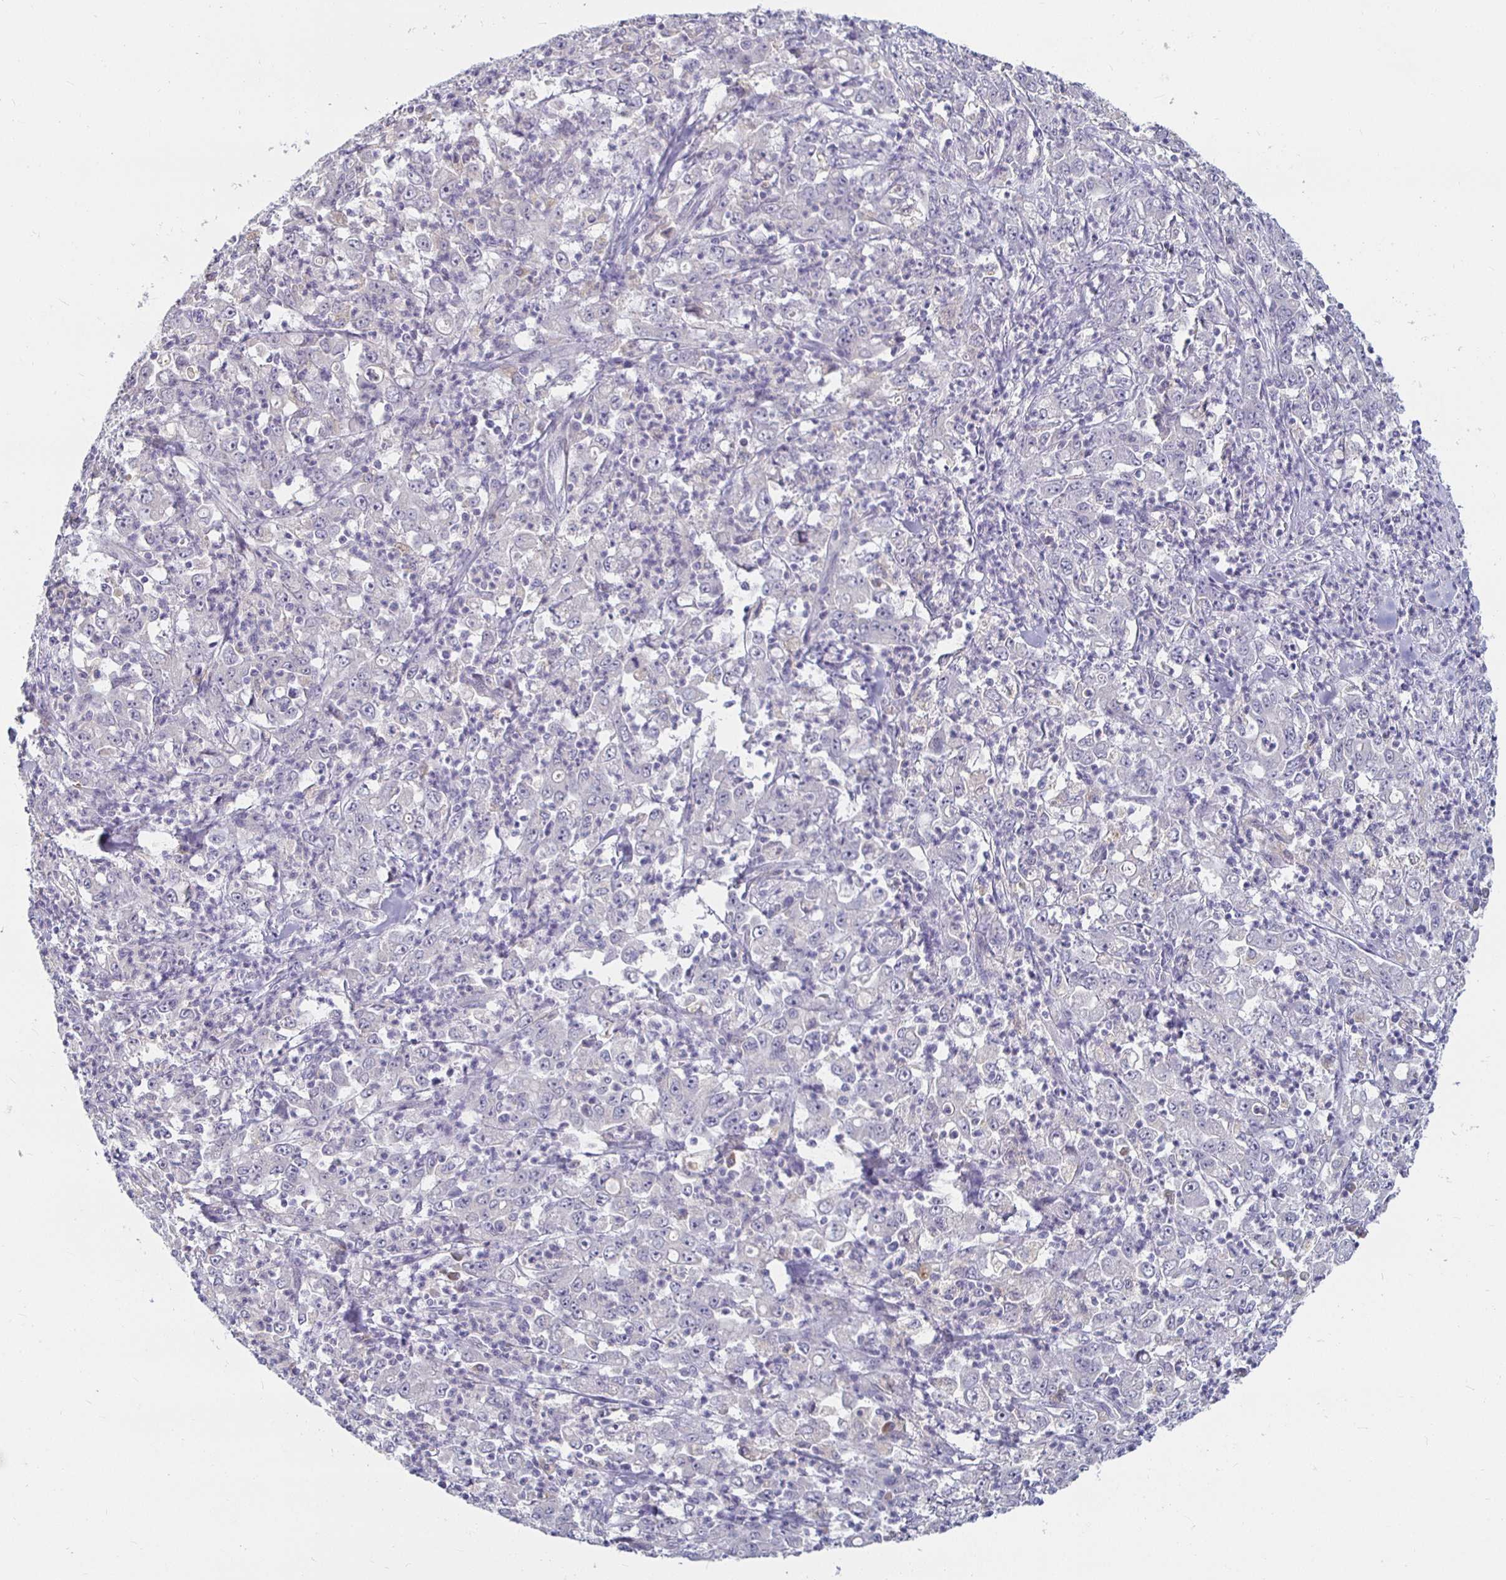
{"staining": {"intensity": "negative", "quantity": "none", "location": "none"}, "tissue": "stomach cancer", "cell_type": "Tumor cells", "image_type": "cancer", "snomed": [{"axis": "morphology", "description": "Adenocarcinoma, NOS"}, {"axis": "topography", "description": "Stomach, lower"}], "caption": "Image shows no significant protein staining in tumor cells of stomach adenocarcinoma.", "gene": "RNF144B", "patient": {"sex": "female", "age": 71}}